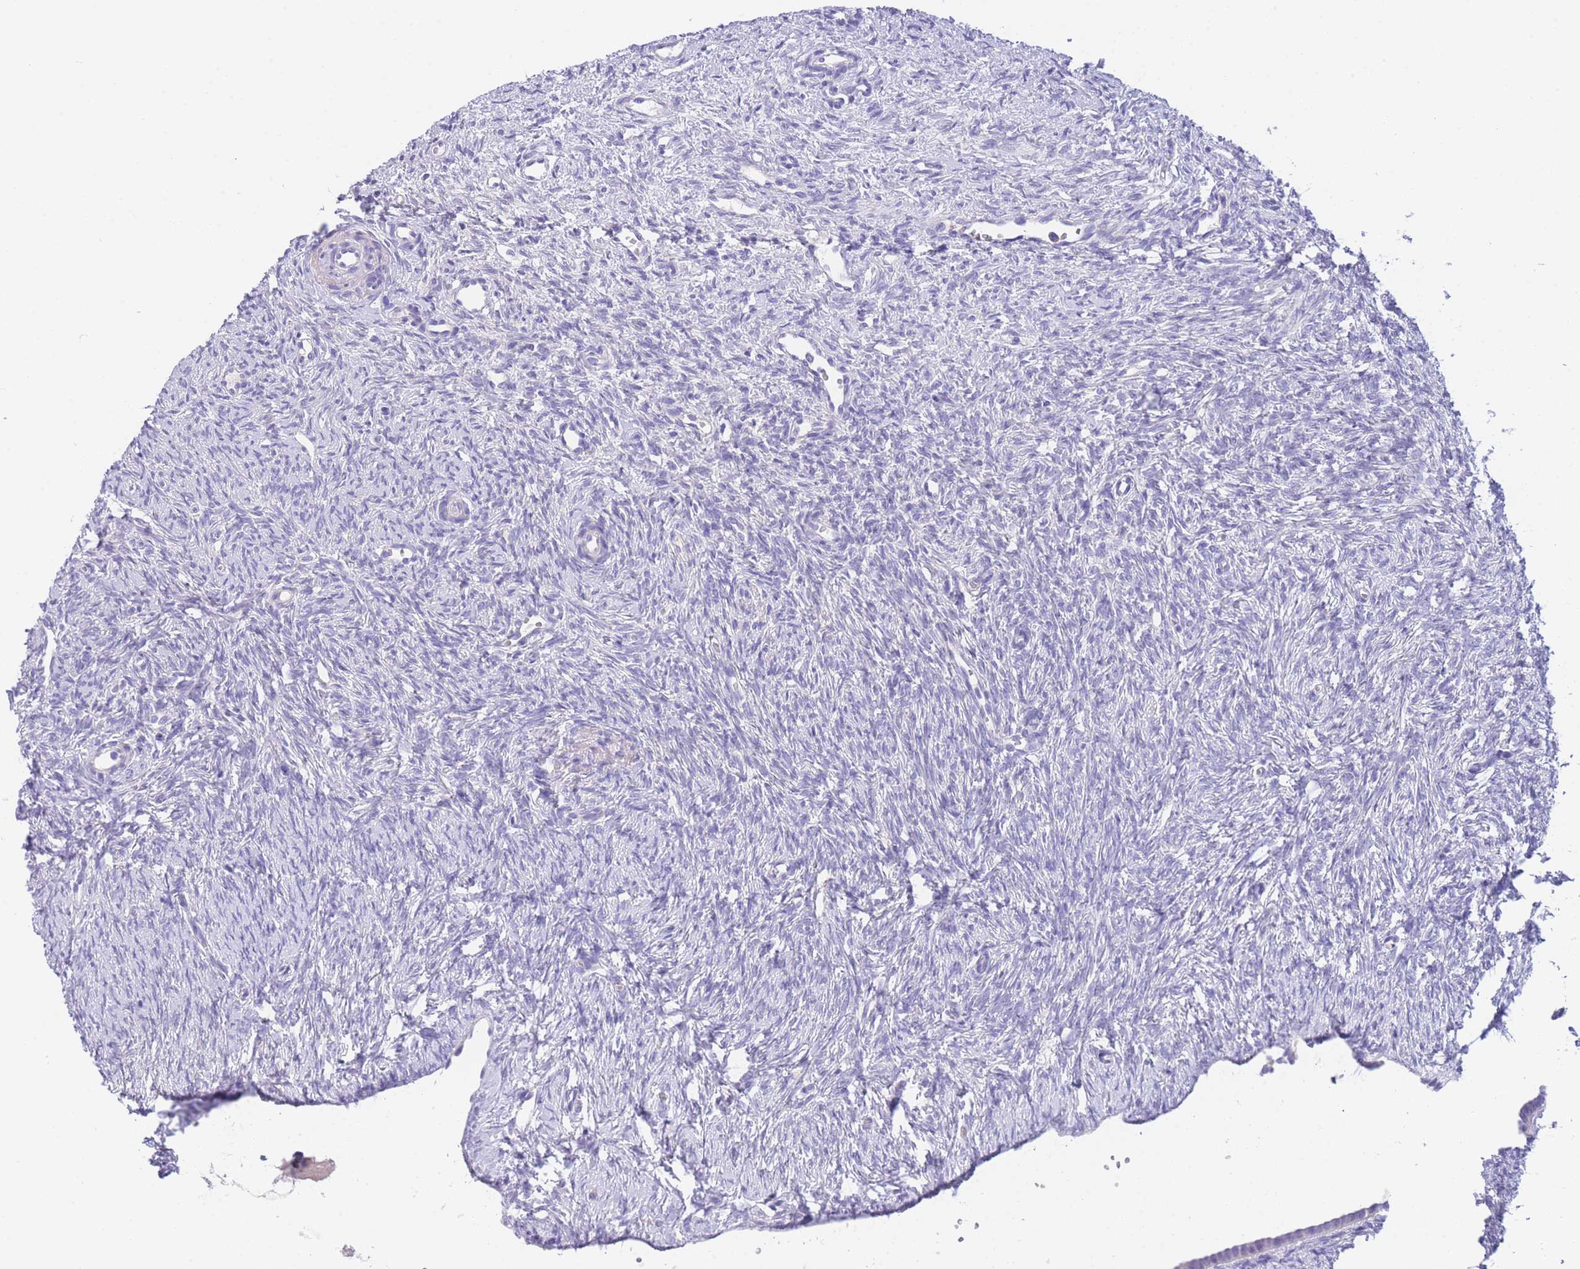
{"staining": {"intensity": "negative", "quantity": "none", "location": "none"}, "tissue": "ovary", "cell_type": "Ovarian stroma cells", "image_type": "normal", "snomed": [{"axis": "morphology", "description": "Normal tissue, NOS"}, {"axis": "topography", "description": "Ovary"}], "caption": "This is an IHC histopathology image of benign human ovary. There is no positivity in ovarian stroma cells.", "gene": "PCDHB3", "patient": {"sex": "female", "age": 51}}